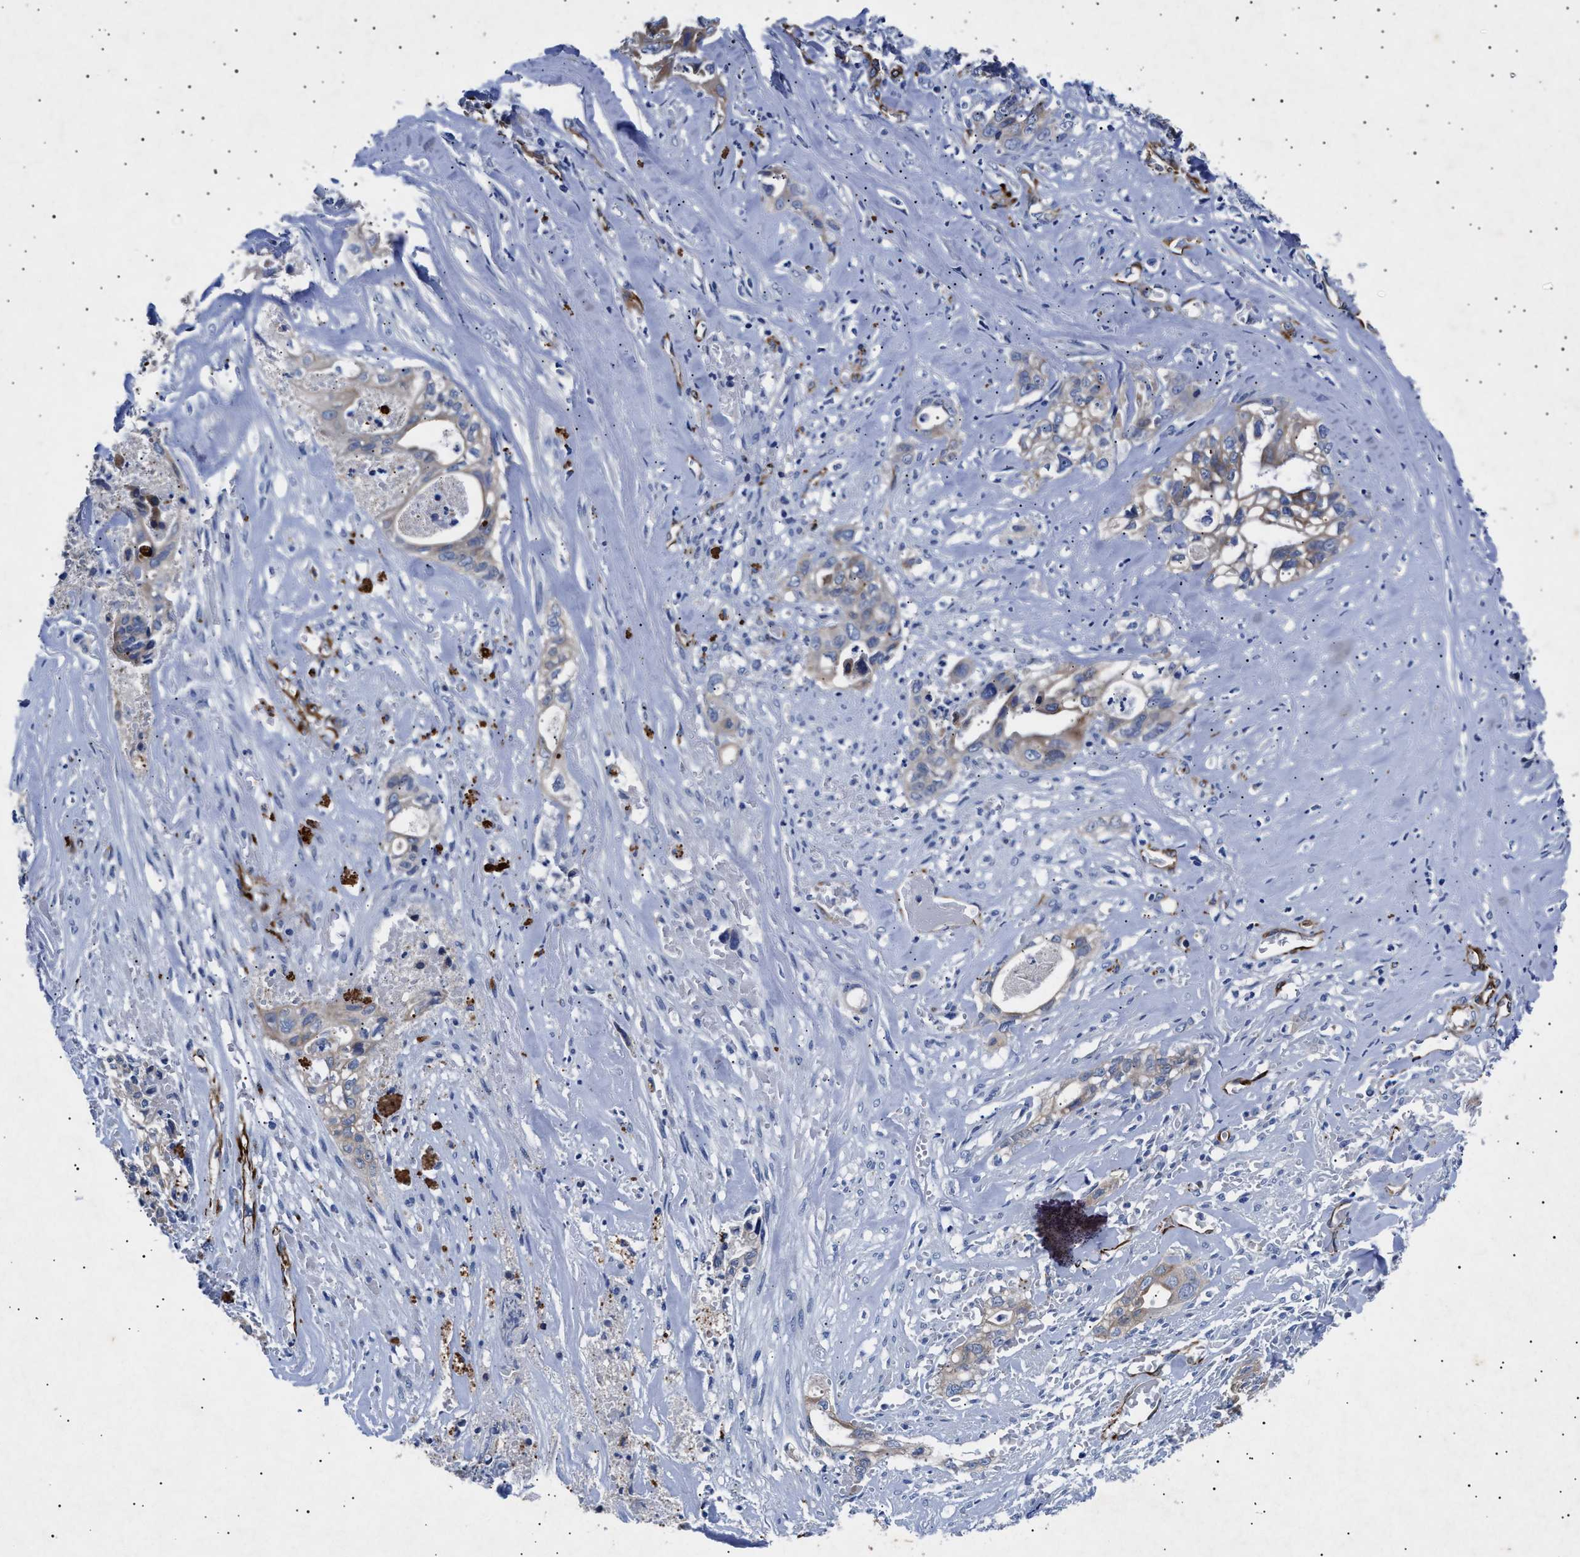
{"staining": {"intensity": "weak", "quantity": "<25%", "location": "cytoplasmic/membranous"}, "tissue": "liver cancer", "cell_type": "Tumor cells", "image_type": "cancer", "snomed": [{"axis": "morphology", "description": "Cholangiocarcinoma"}, {"axis": "topography", "description": "Liver"}], "caption": "High power microscopy histopathology image of an immunohistochemistry (IHC) micrograph of cholangiocarcinoma (liver), revealing no significant positivity in tumor cells. (DAB IHC, high magnification).", "gene": "OLFML2A", "patient": {"sex": "female", "age": 70}}